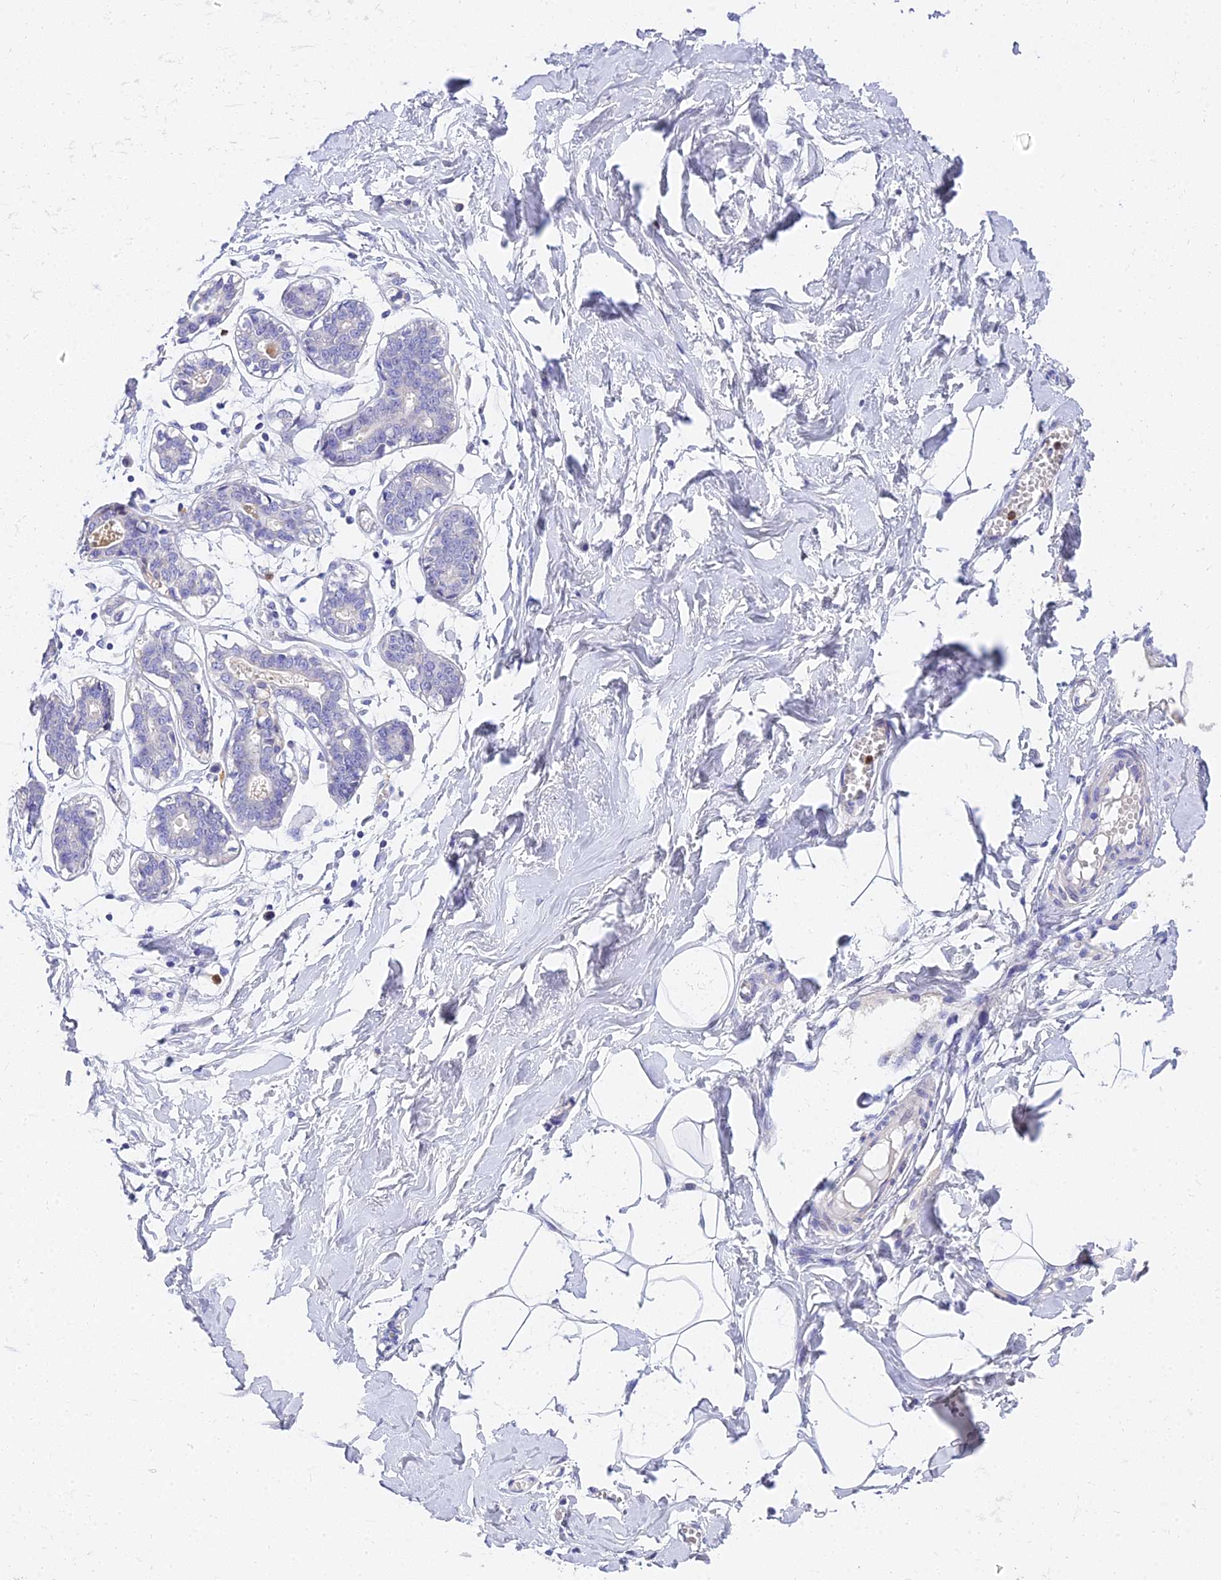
{"staining": {"intensity": "negative", "quantity": "none", "location": "none"}, "tissue": "breast", "cell_type": "Adipocytes", "image_type": "normal", "snomed": [{"axis": "morphology", "description": "Normal tissue, NOS"}, {"axis": "topography", "description": "Breast"}], "caption": "There is no significant expression in adipocytes of breast. (Stains: DAB immunohistochemistry (IHC) with hematoxylin counter stain, Microscopy: brightfield microscopy at high magnification).", "gene": "VWC2L", "patient": {"sex": "female", "age": 27}}